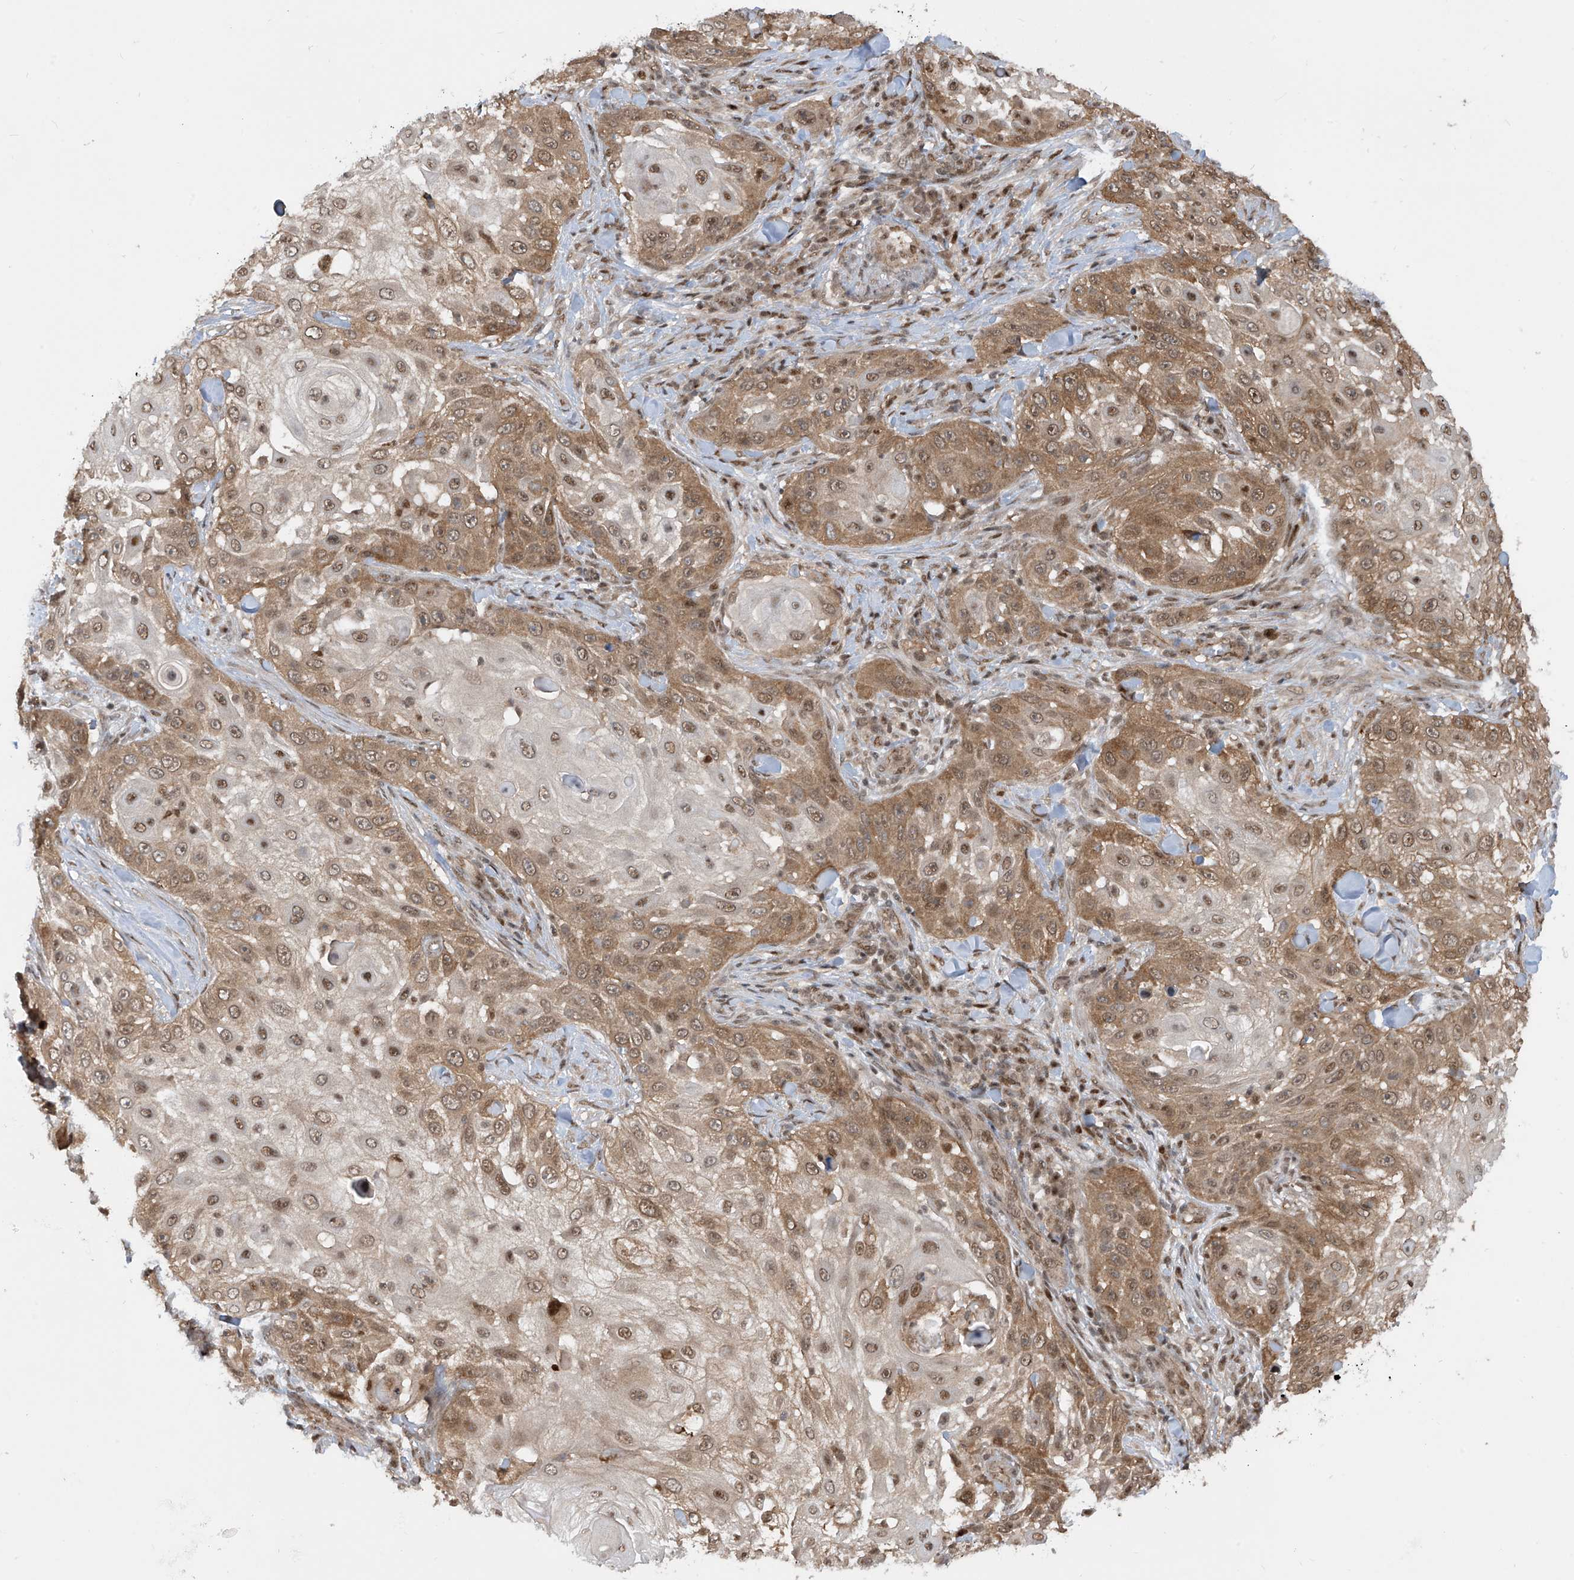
{"staining": {"intensity": "moderate", "quantity": ">75%", "location": "cytoplasmic/membranous,nuclear"}, "tissue": "skin cancer", "cell_type": "Tumor cells", "image_type": "cancer", "snomed": [{"axis": "morphology", "description": "Squamous cell carcinoma, NOS"}, {"axis": "topography", "description": "Skin"}], "caption": "Moderate cytoplasmic/membranous and nuclear expression for a protein is seen in about >75% of tumor cells of skin cancer (squamous cell carcinoma) using immunohistochemistry (IHC).", "gene": "LAGE3", "patient": {"sex": "female", "age": 44}}